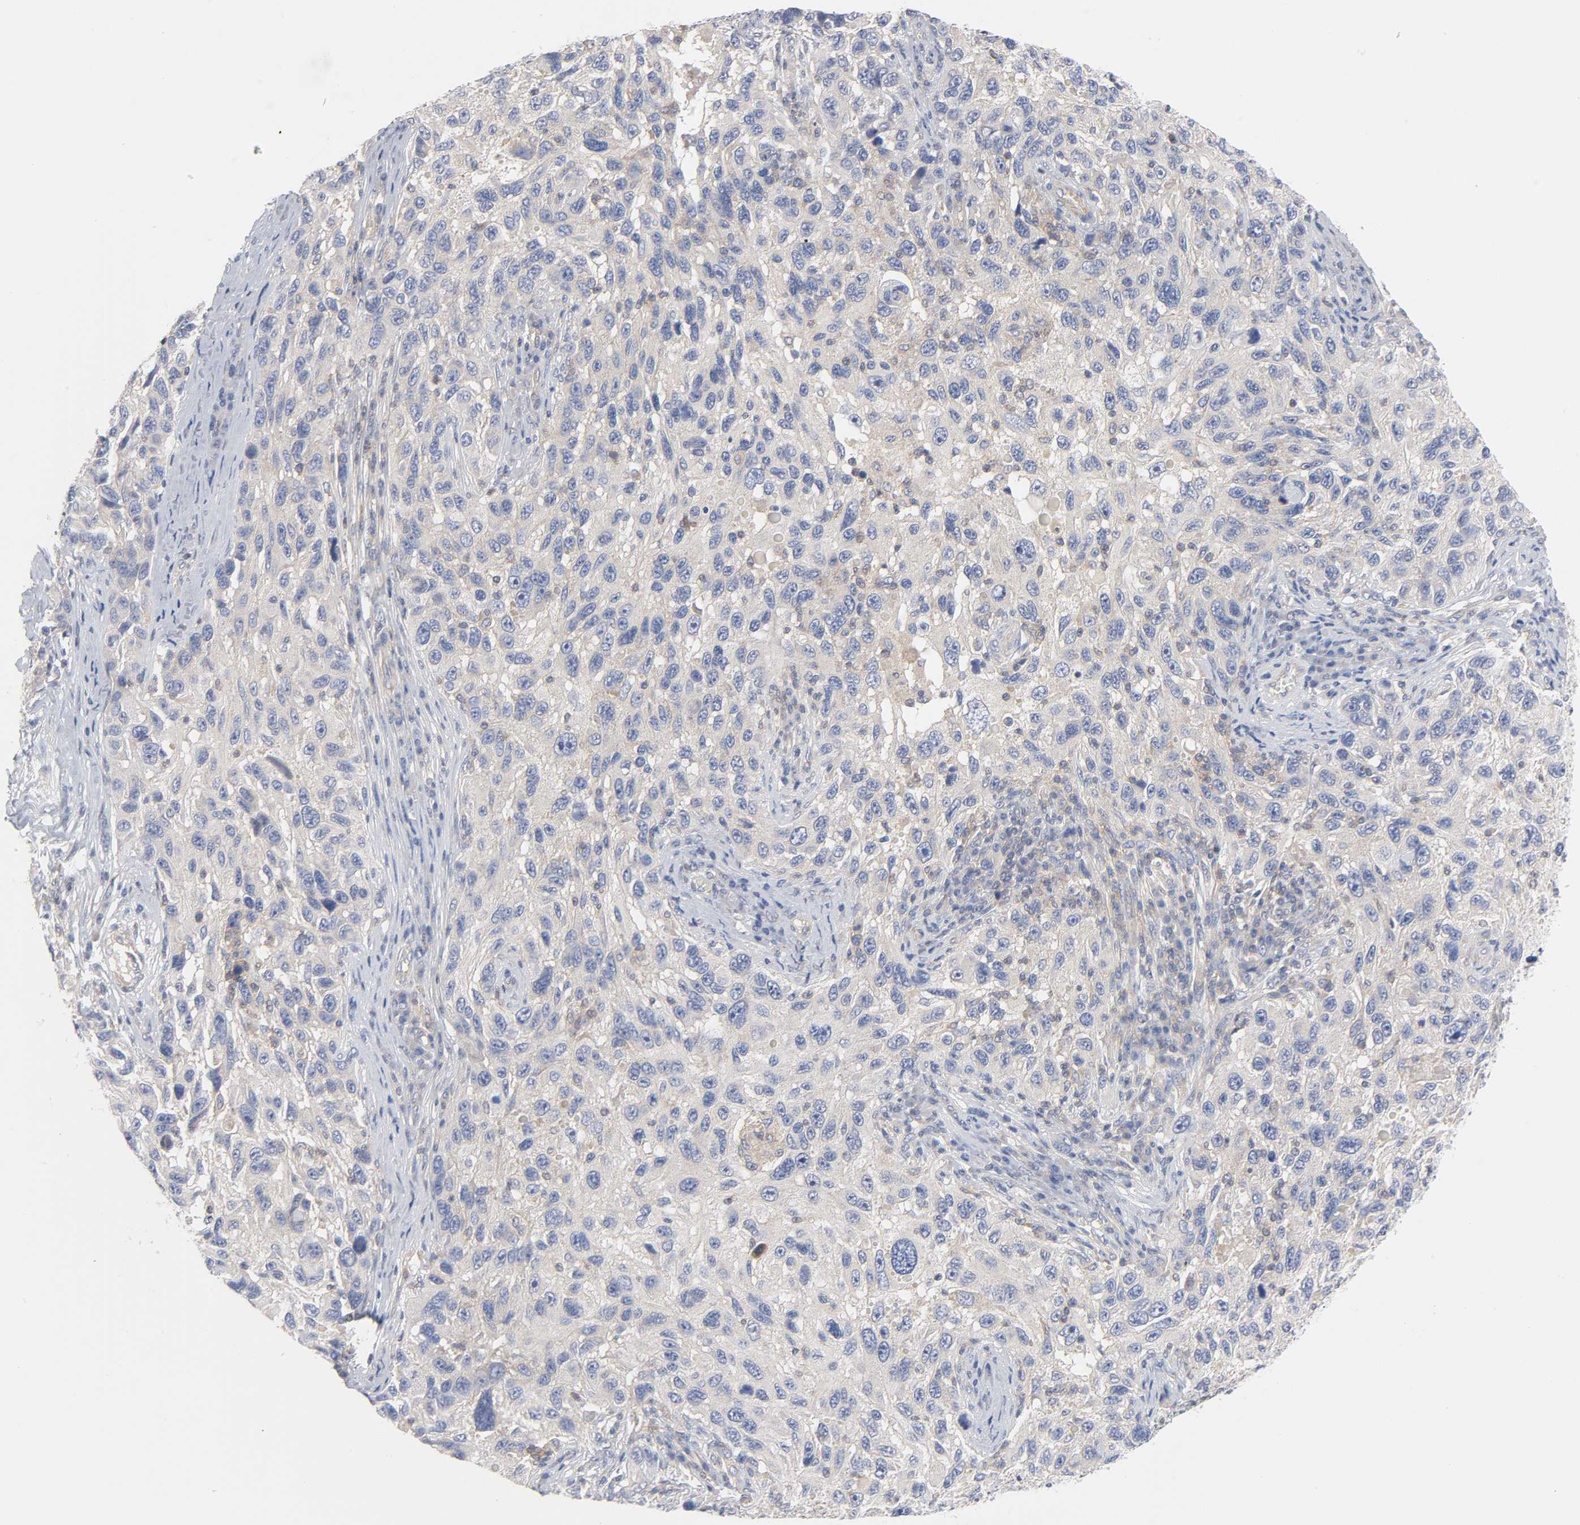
{"staining": {"intensity": "negative", "quantity": "none", "location": "none"}, "tissue": "melanoma", "cell_type": "Tumor cells", "image_type": "cancer", "snomed": [{"axis": "morphology", "description": "Malignant melanoma, NOS"}, {"axis": "topography", "description": "Skin"}], "caption": "Immunohistochemical staining of human malignant melanoma shows no significant positivity in tumor cells.", "gene": "ROCK1", "patient": {"sex": "male", "age": 53}}